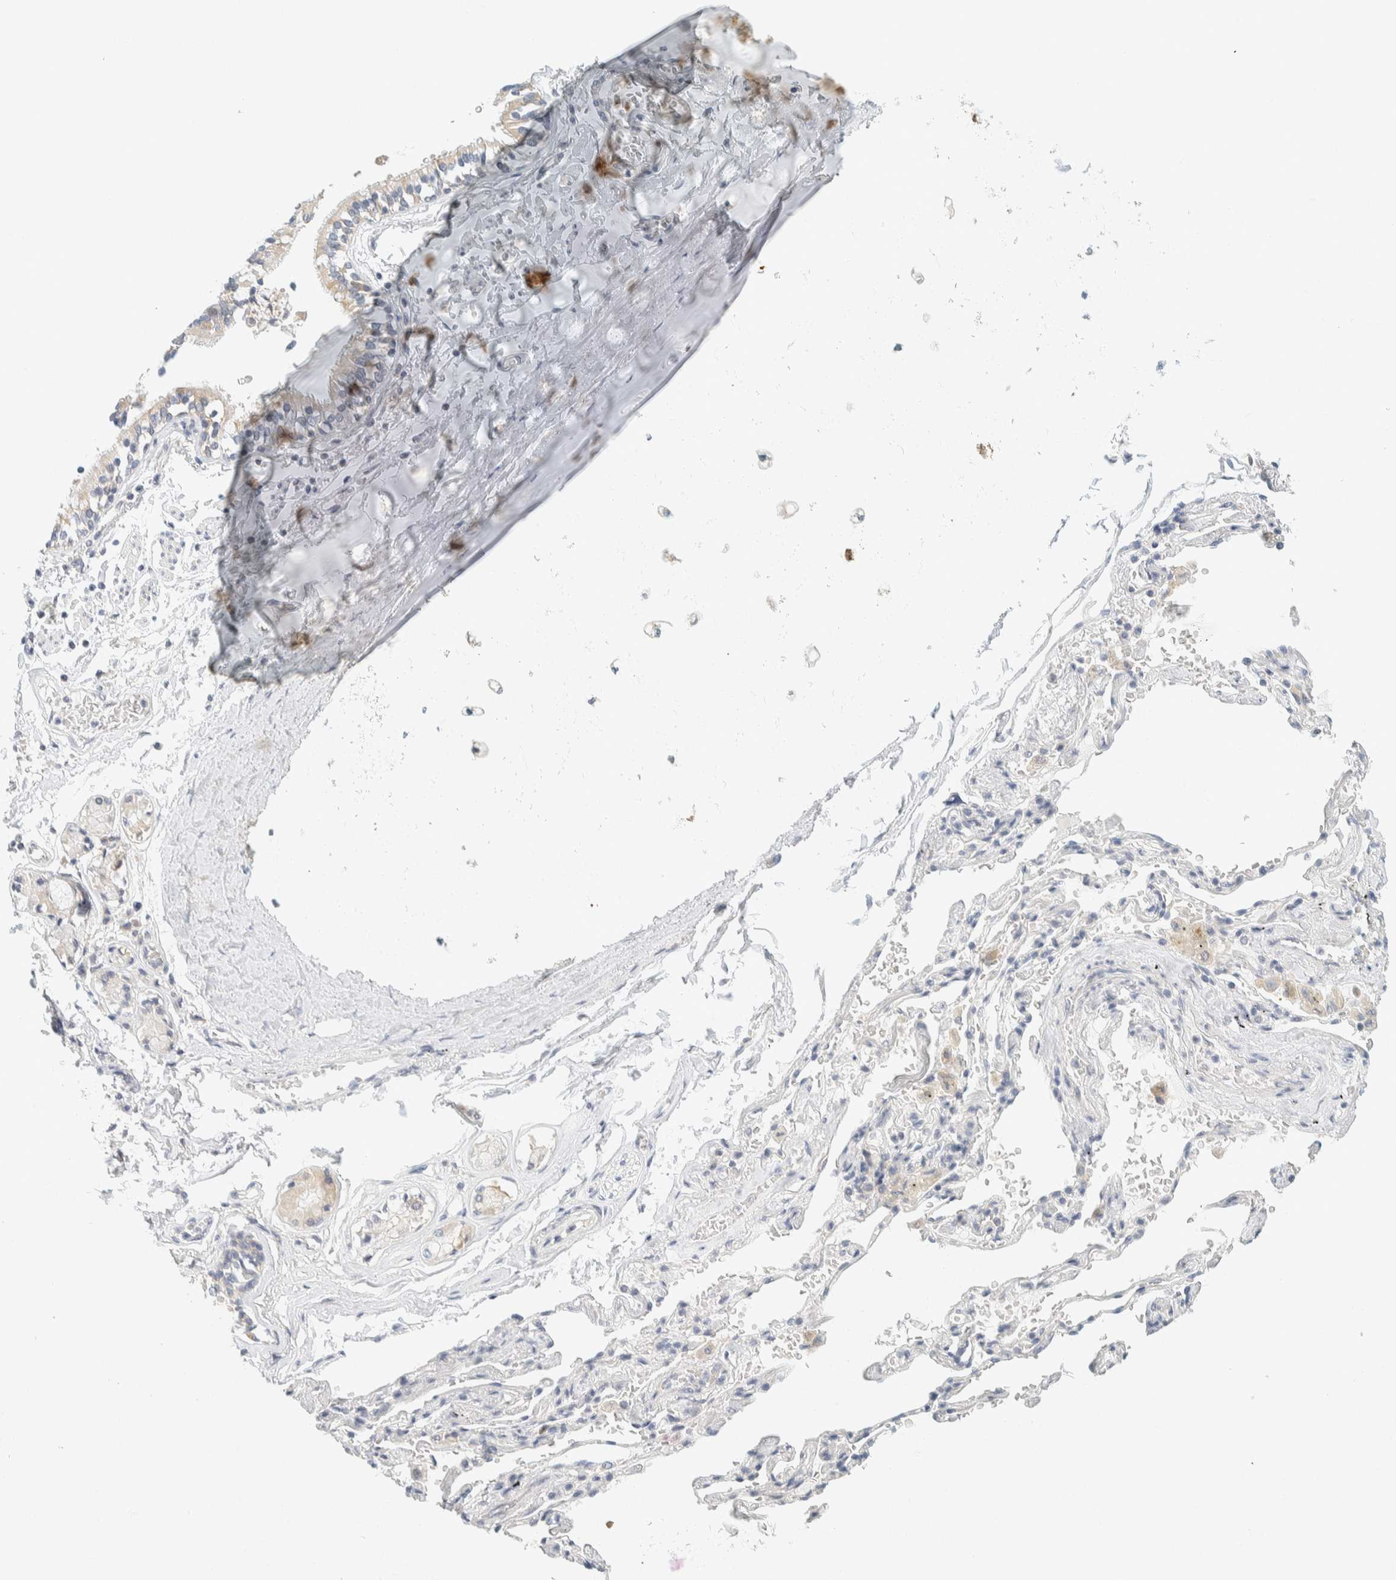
{"staining": {"intensity": "negative", "quantity": "none", "location": "none"}, "tissue": "adipose tissue", "cell_type": "Adipocytes", "image_type": "normal", "snomed": [{"axis": "morphology", "description": "Normal tissue, NOS"}, {"axis": "topography", "description": "Cartilage tissue"}, {"axis": "topography", "description": "Lung"}], "caption": "Adipocytes show no significant protein staining in benign adipose tissue. Brightfield microscopy of IHC stained with DAB (brown) and hematoxylin (blue), captured at high magnification.", "gene": "AARSD1", "patient": {"sex": "female", "age": 77}}